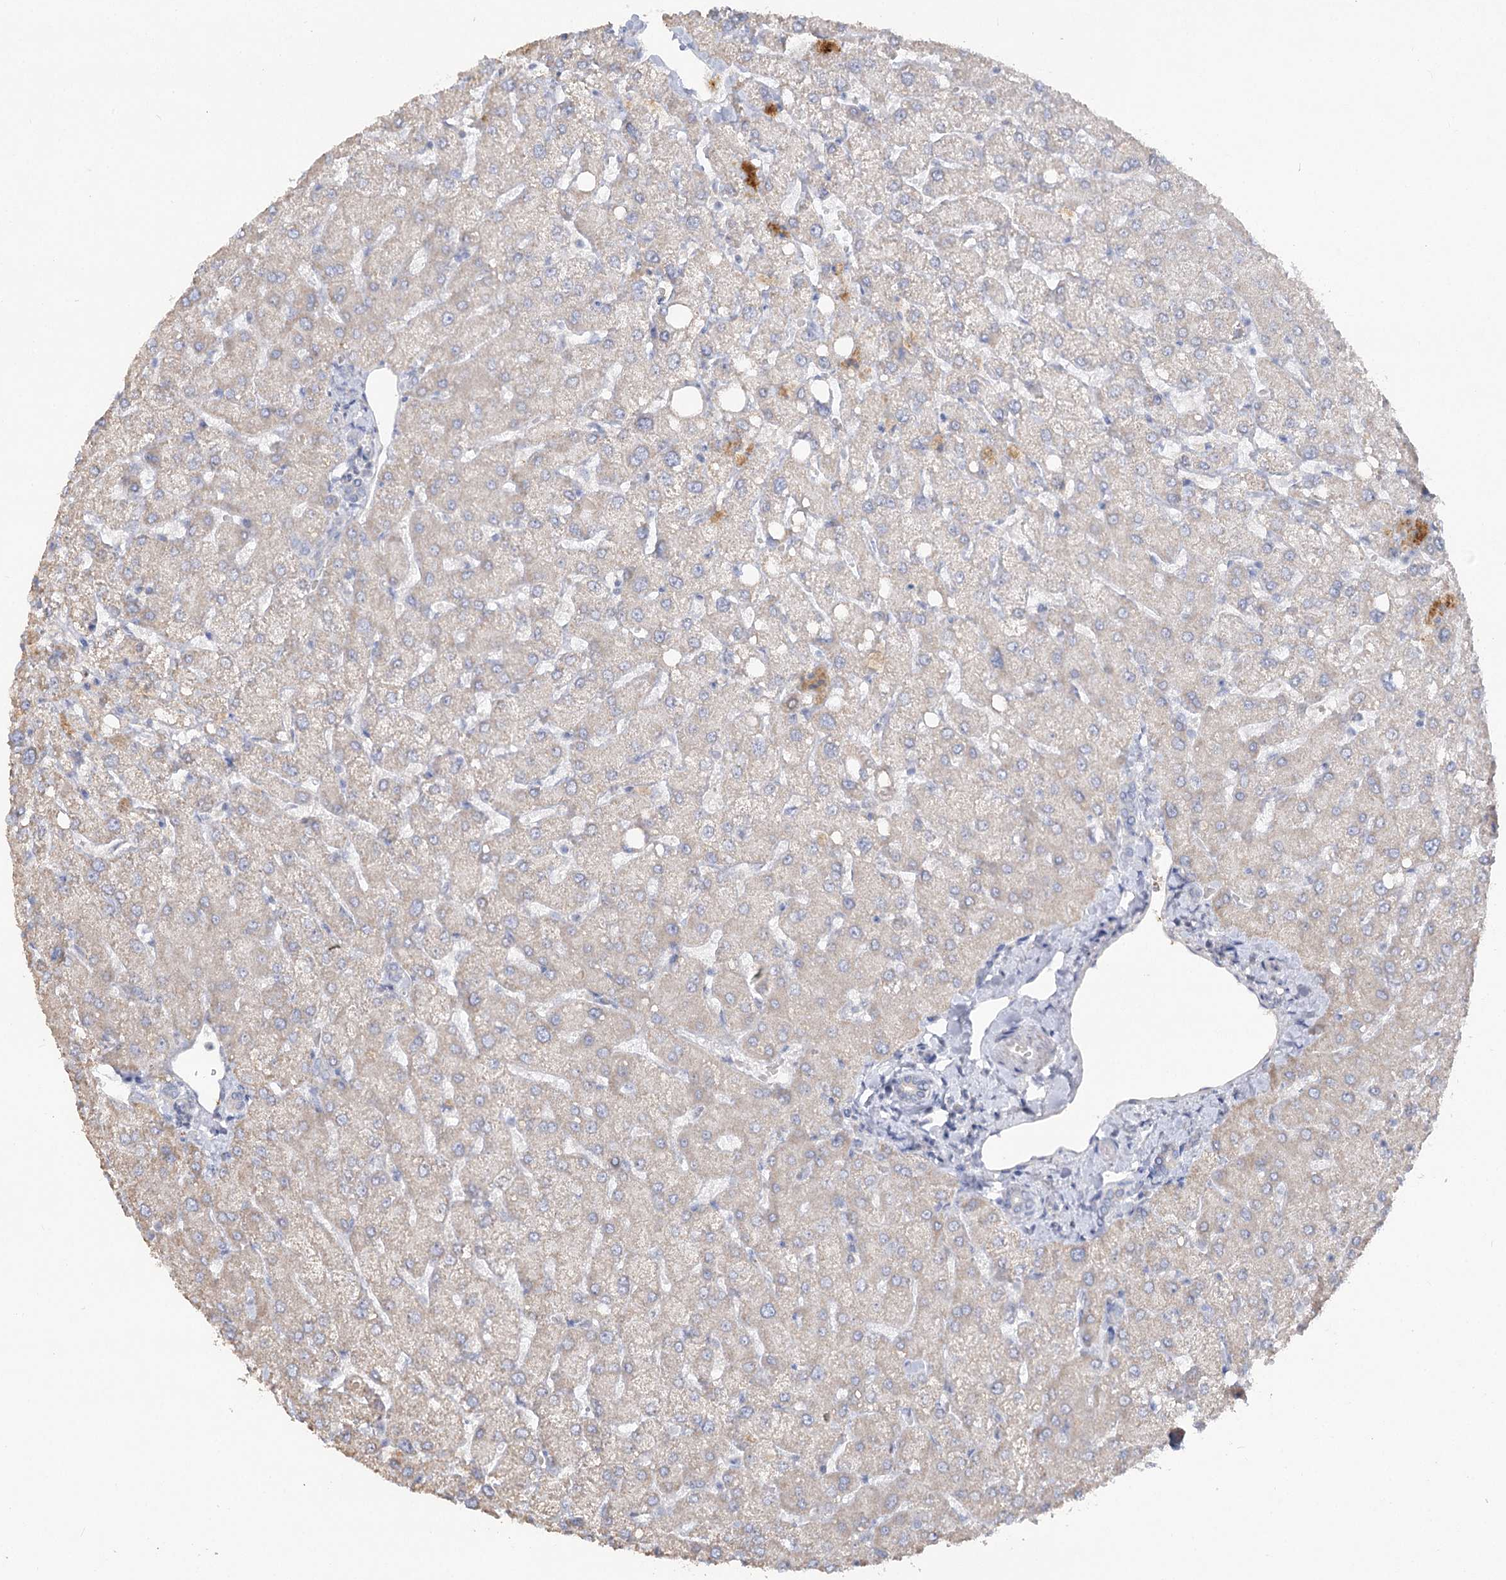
{"staining": {"intensity": "negative", "quantity": "none", "location": "none"}, "tissue": "liver", "cell_type": "Cholangiocytes", "image_type": "normal", "snomed": [{"axis": "morphology", "description": "Normal tissue, NOS"}, {"axis": "topography", "description": "Liver"}], "caption": "The micrograph demonstrates no staining of cholangiocytes in unremarkable liver.", "gene": "TMEM187", "patient": {"sex": "female", "age": 54}}